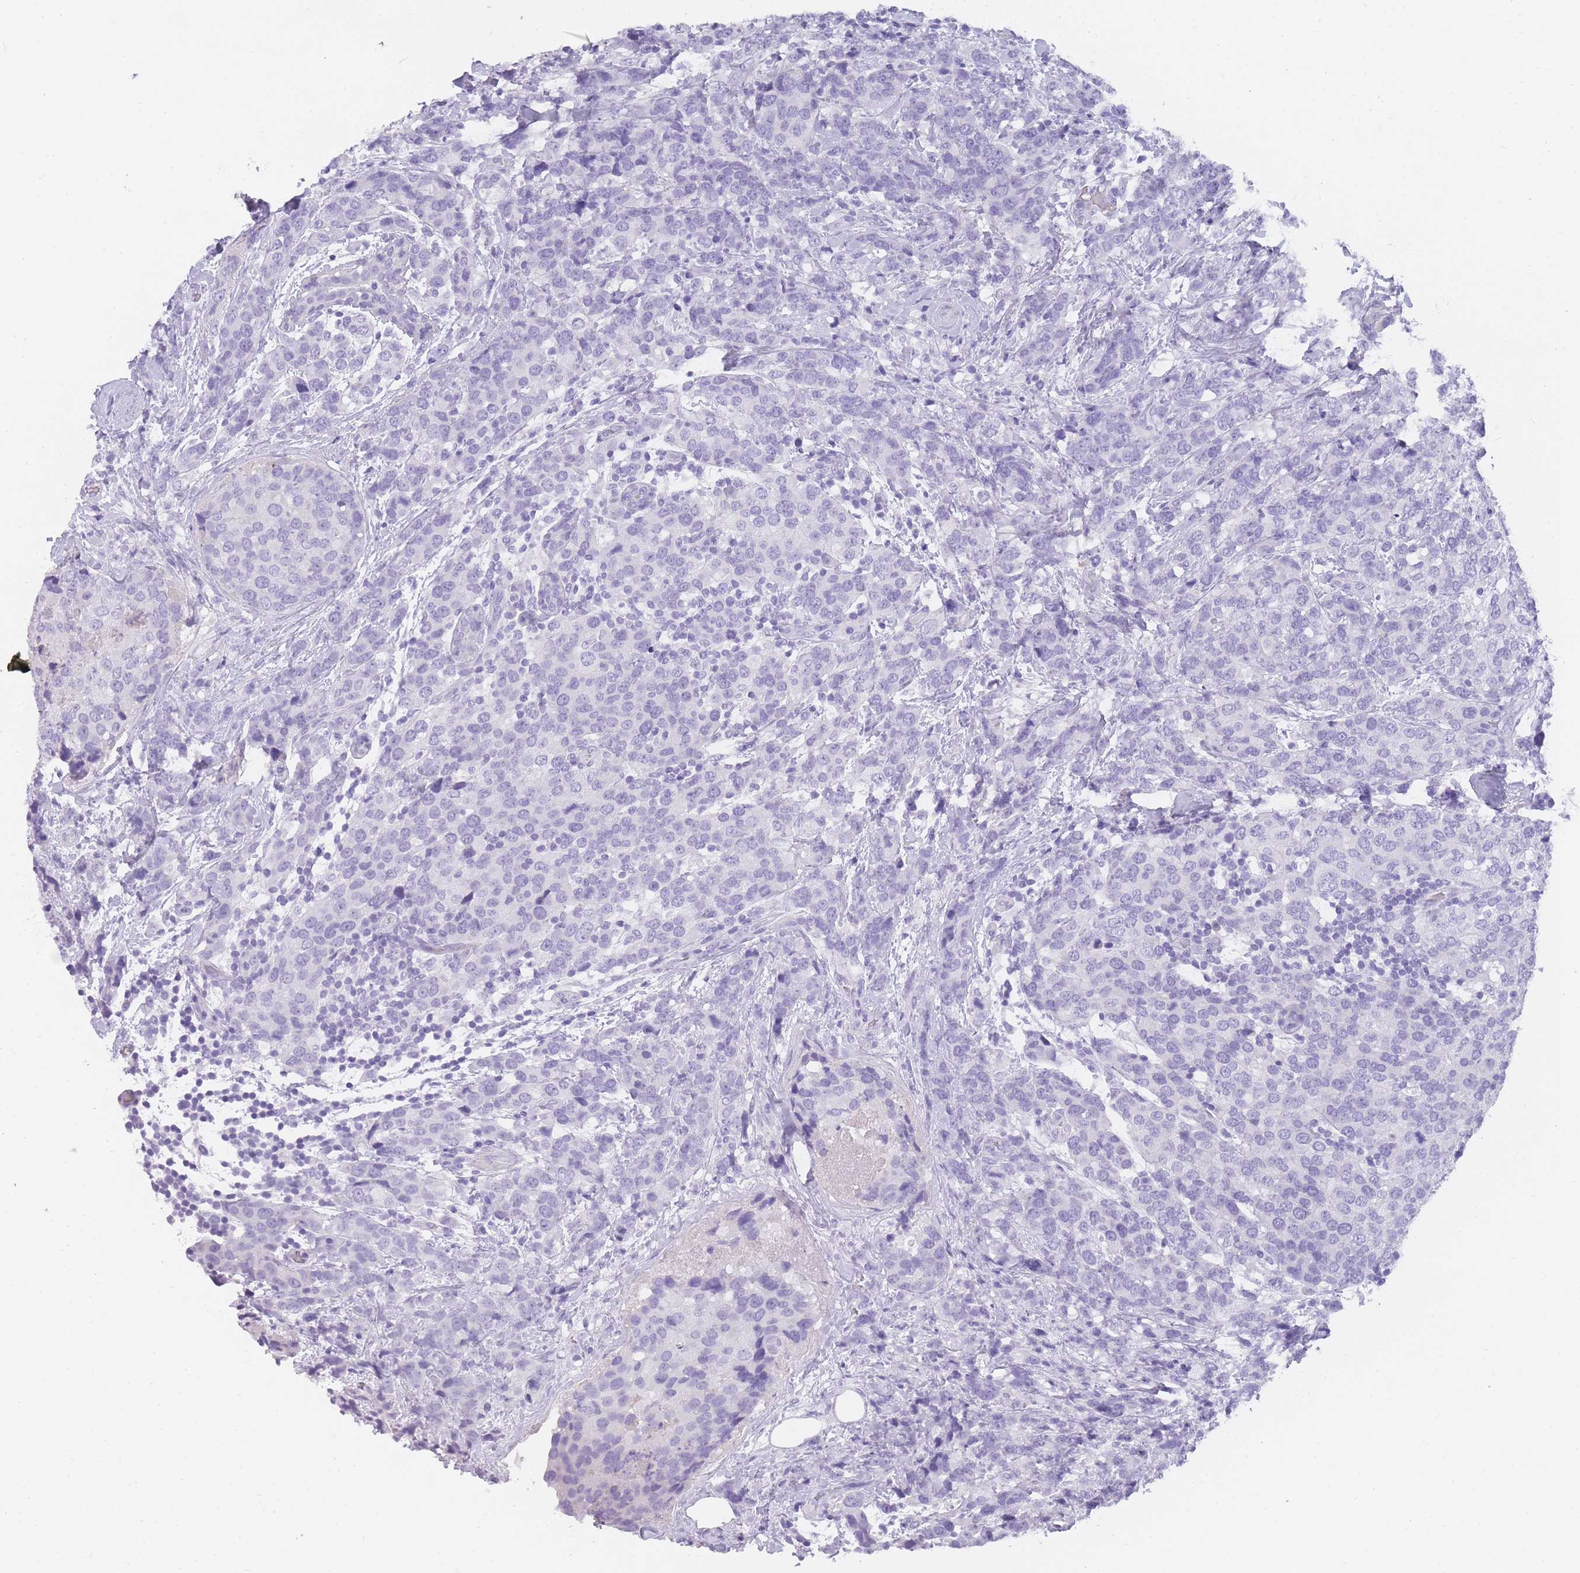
{"staining": {"intensity": "negative", "quantity": "none", "location": "none"}, "tissue": "breast cancer", "cell_type": "Tumor cells", "image_type": "cancer", "snomed": [{"axis": "morphology", "description": "Lobular carcinoma"}, {"axis": "topography", "description": "Breast"}], "caption": "An immunohistochemistry (IHC) micrograph of lobular carcinoma (breast) is shown. There is no staining in tumor cells of lobular carcinoma (breast). (DAB (3,3'-diaminobenzidine) immunohistochemistry (IHC) visualized using brightfield microscopy, high magnification).", "gene": "TCP11", "patient": {"sex": "female", "age": 59}}